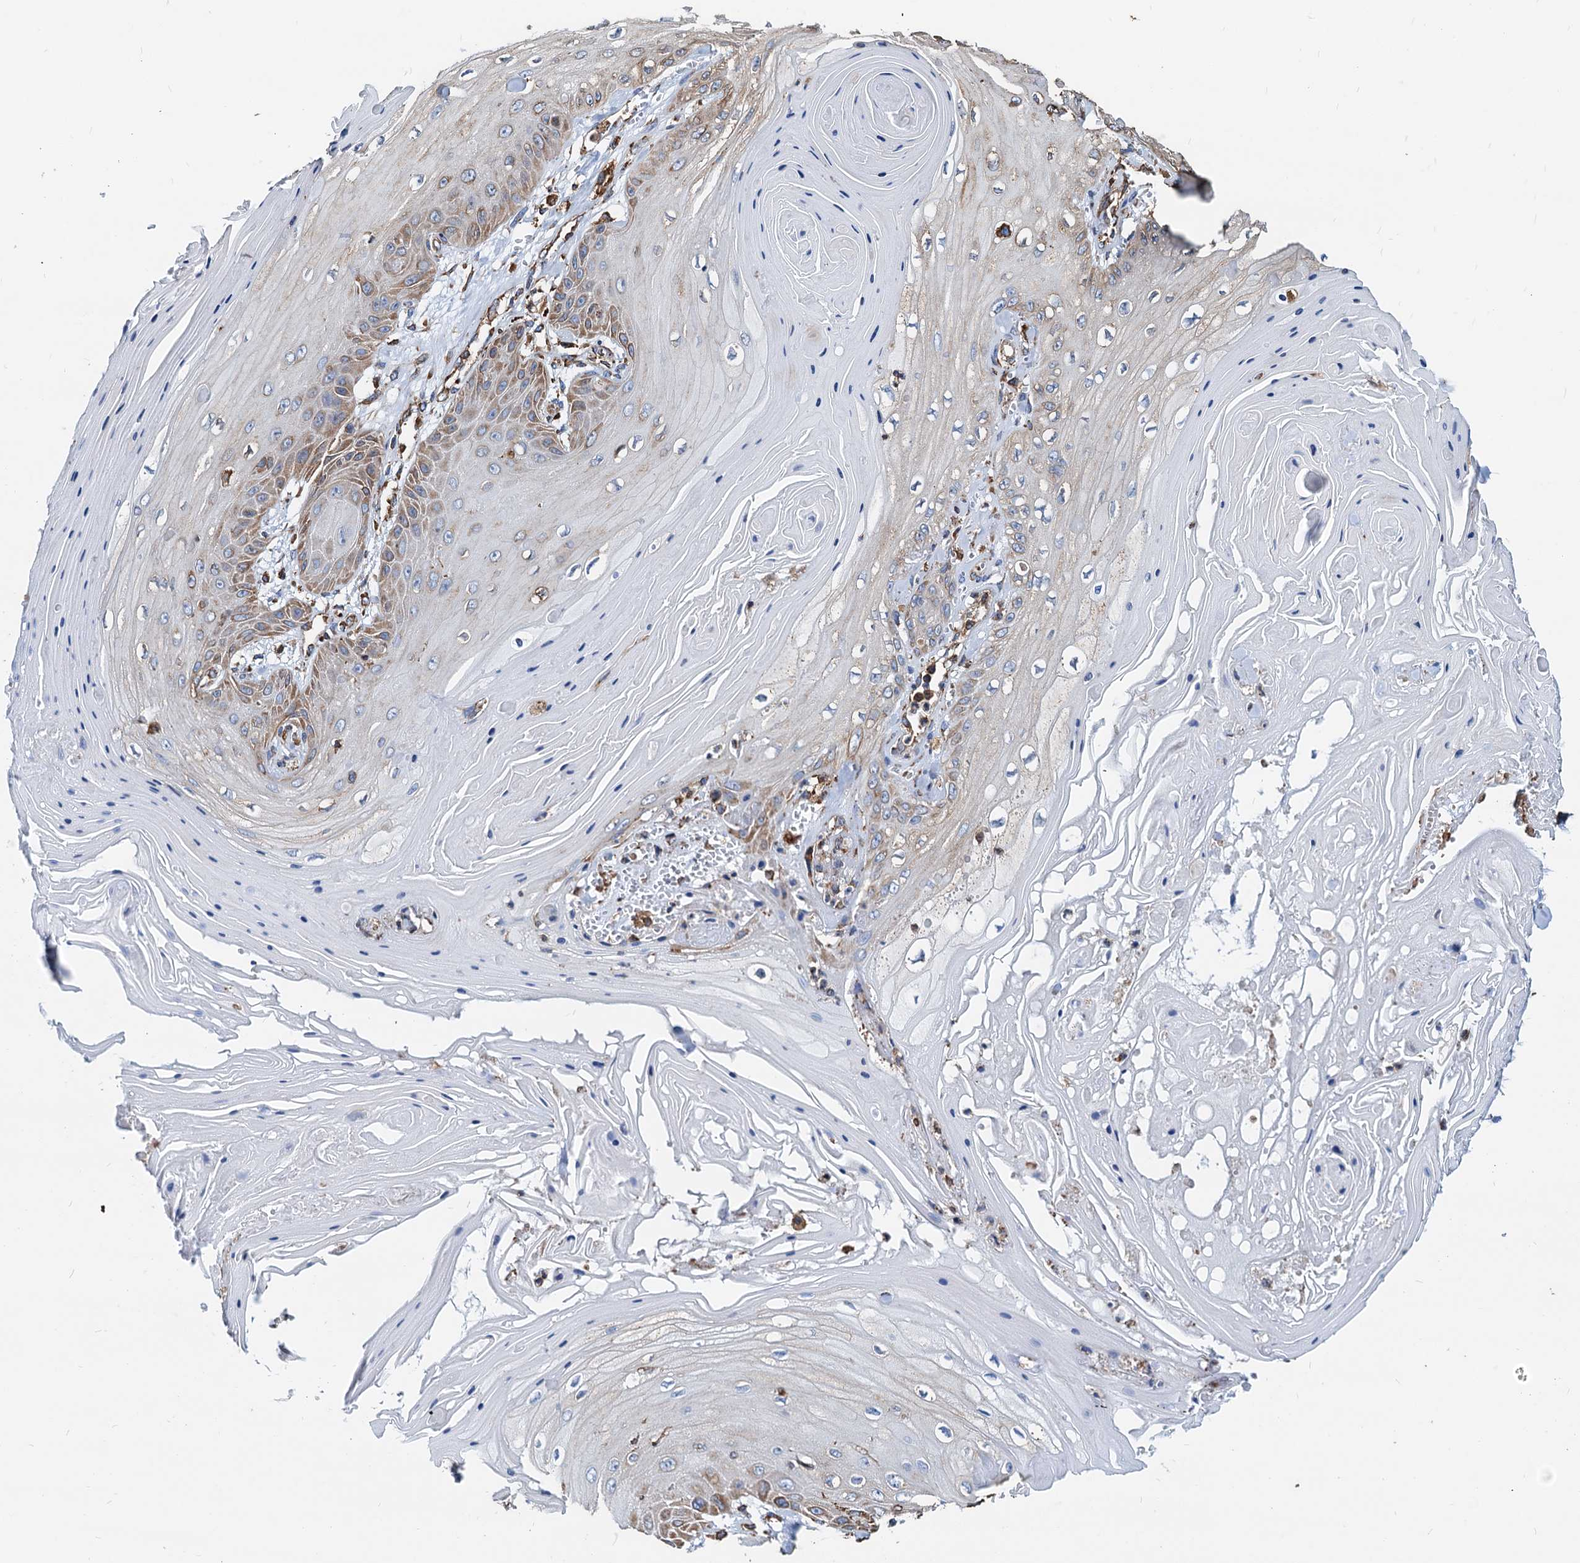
{"staining": {"intensity": "weak", "quantity": "<25%", "location": "cytoplasmic/membranous"}, "tissue": "skin cancer", "cell_type": "Tumor cells", "image_type": "cancer", "snomed": [{"axis": "morphology", "description": "Squamous cell carcinoma, NOS"}, {"axis": "topography", "description": "Skin"}], "caption": "The histopathology image reveals no significant staining in tumor cells of squamous cell carcinoma (skin). The staining was performed using DAB to visualize the protein expression in brown, while the nuclei were stained in blue with hematoxylin (Magnification: 20x).", "gene": "HSPA5", "patient": {"sex": "male", "age": 74}}